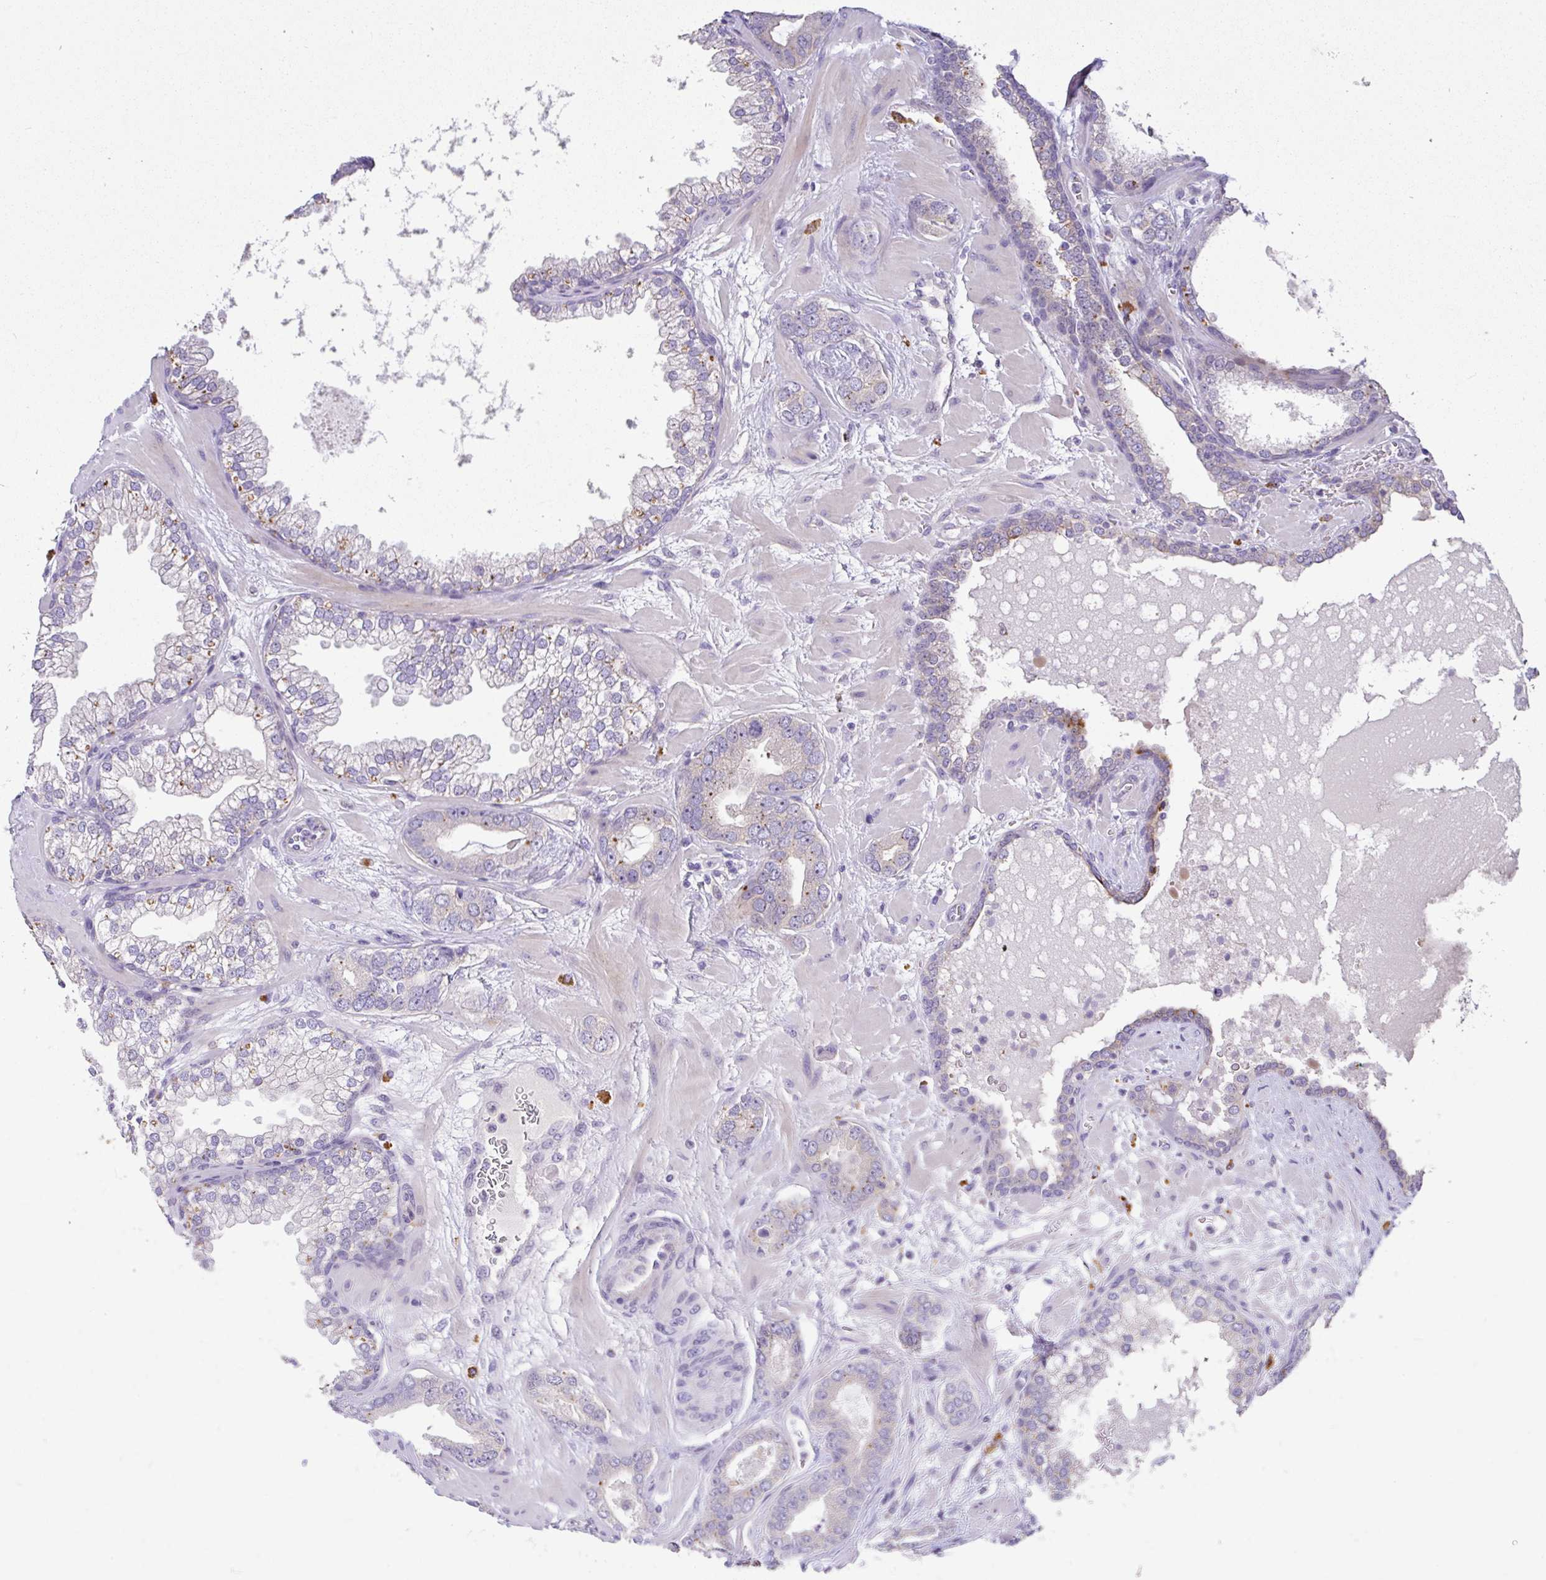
{"staining": {"intensity": "moderate", "quantity": "<25%", "location": "cytoplasmic/membranous"}, "tissue": "prostate cancer", "cell_type": "Tumor cells", "image_type": "cancer", "snomed": [{"axis": "morphology", "description": "Adenocarcinoma, Low grade"}, {"axis": "topography", "description": "Prostate"}], "caption": "A high-resolution micrograph shows immunohistochemistry (IHC) staining of prostate low-grade adenocarcinoma, which exhibits moderate cytoplasmic/membranous staining in approximately <25% of tumor cells.", "gene": "EPN3", "patient": {"sex": "male", "age": 62}}